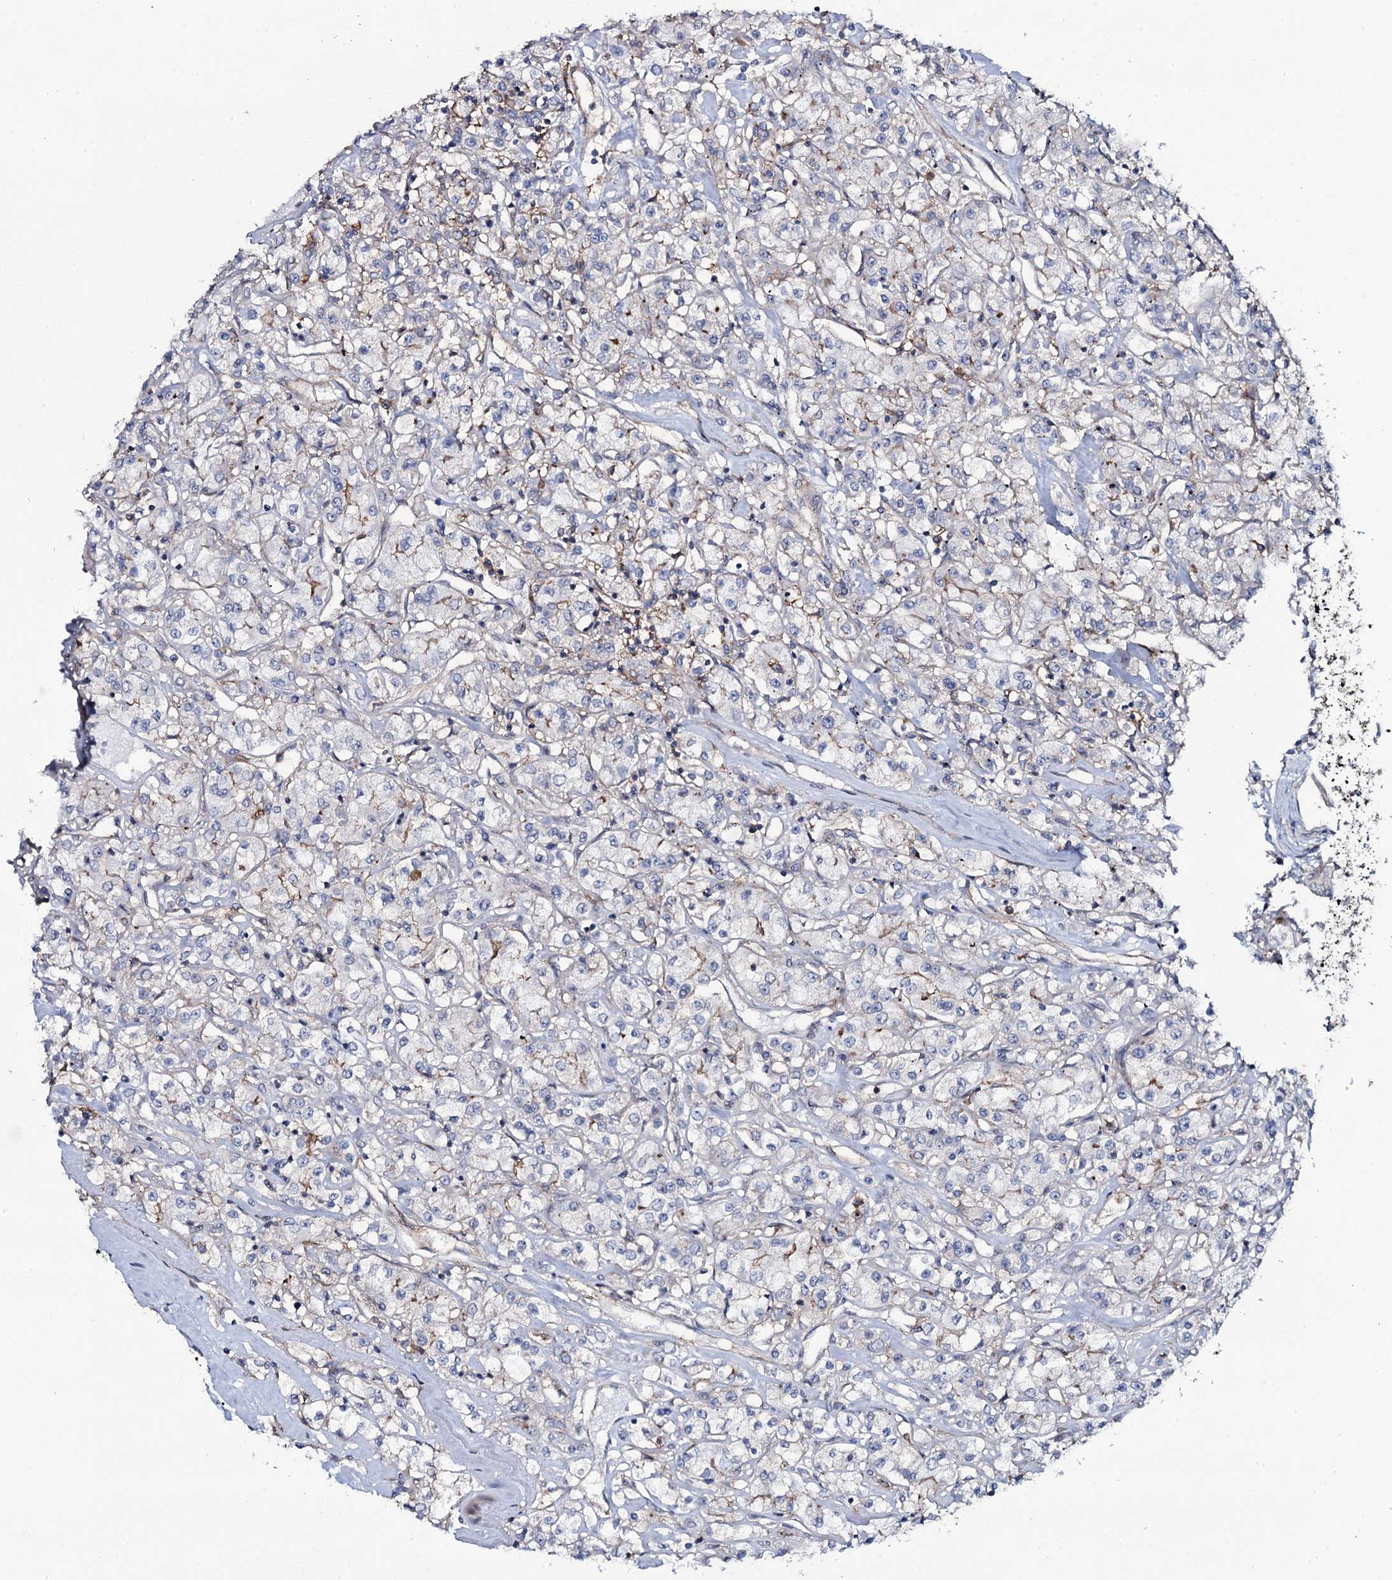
{"staining": {"intensity": "negative", "quantity": "none", "location": "none"}, "tissue": "renal cancer", "cell_type": "Tumor cells", "image_type": "cancer", "snomed": [{"axis": "morphology", "description": "Adenocarcinoma, NOS"}, {"axis": "topography", "description": "Kidney"}], "caption": "An immunohistochemistry micrograph of adenocarcinoma (renal) is shown. There is no staining in tumor cells of adenocarcinoma (renal).", "gene": "SNAP23", "patient": {"sex": "female", "age": 59}}